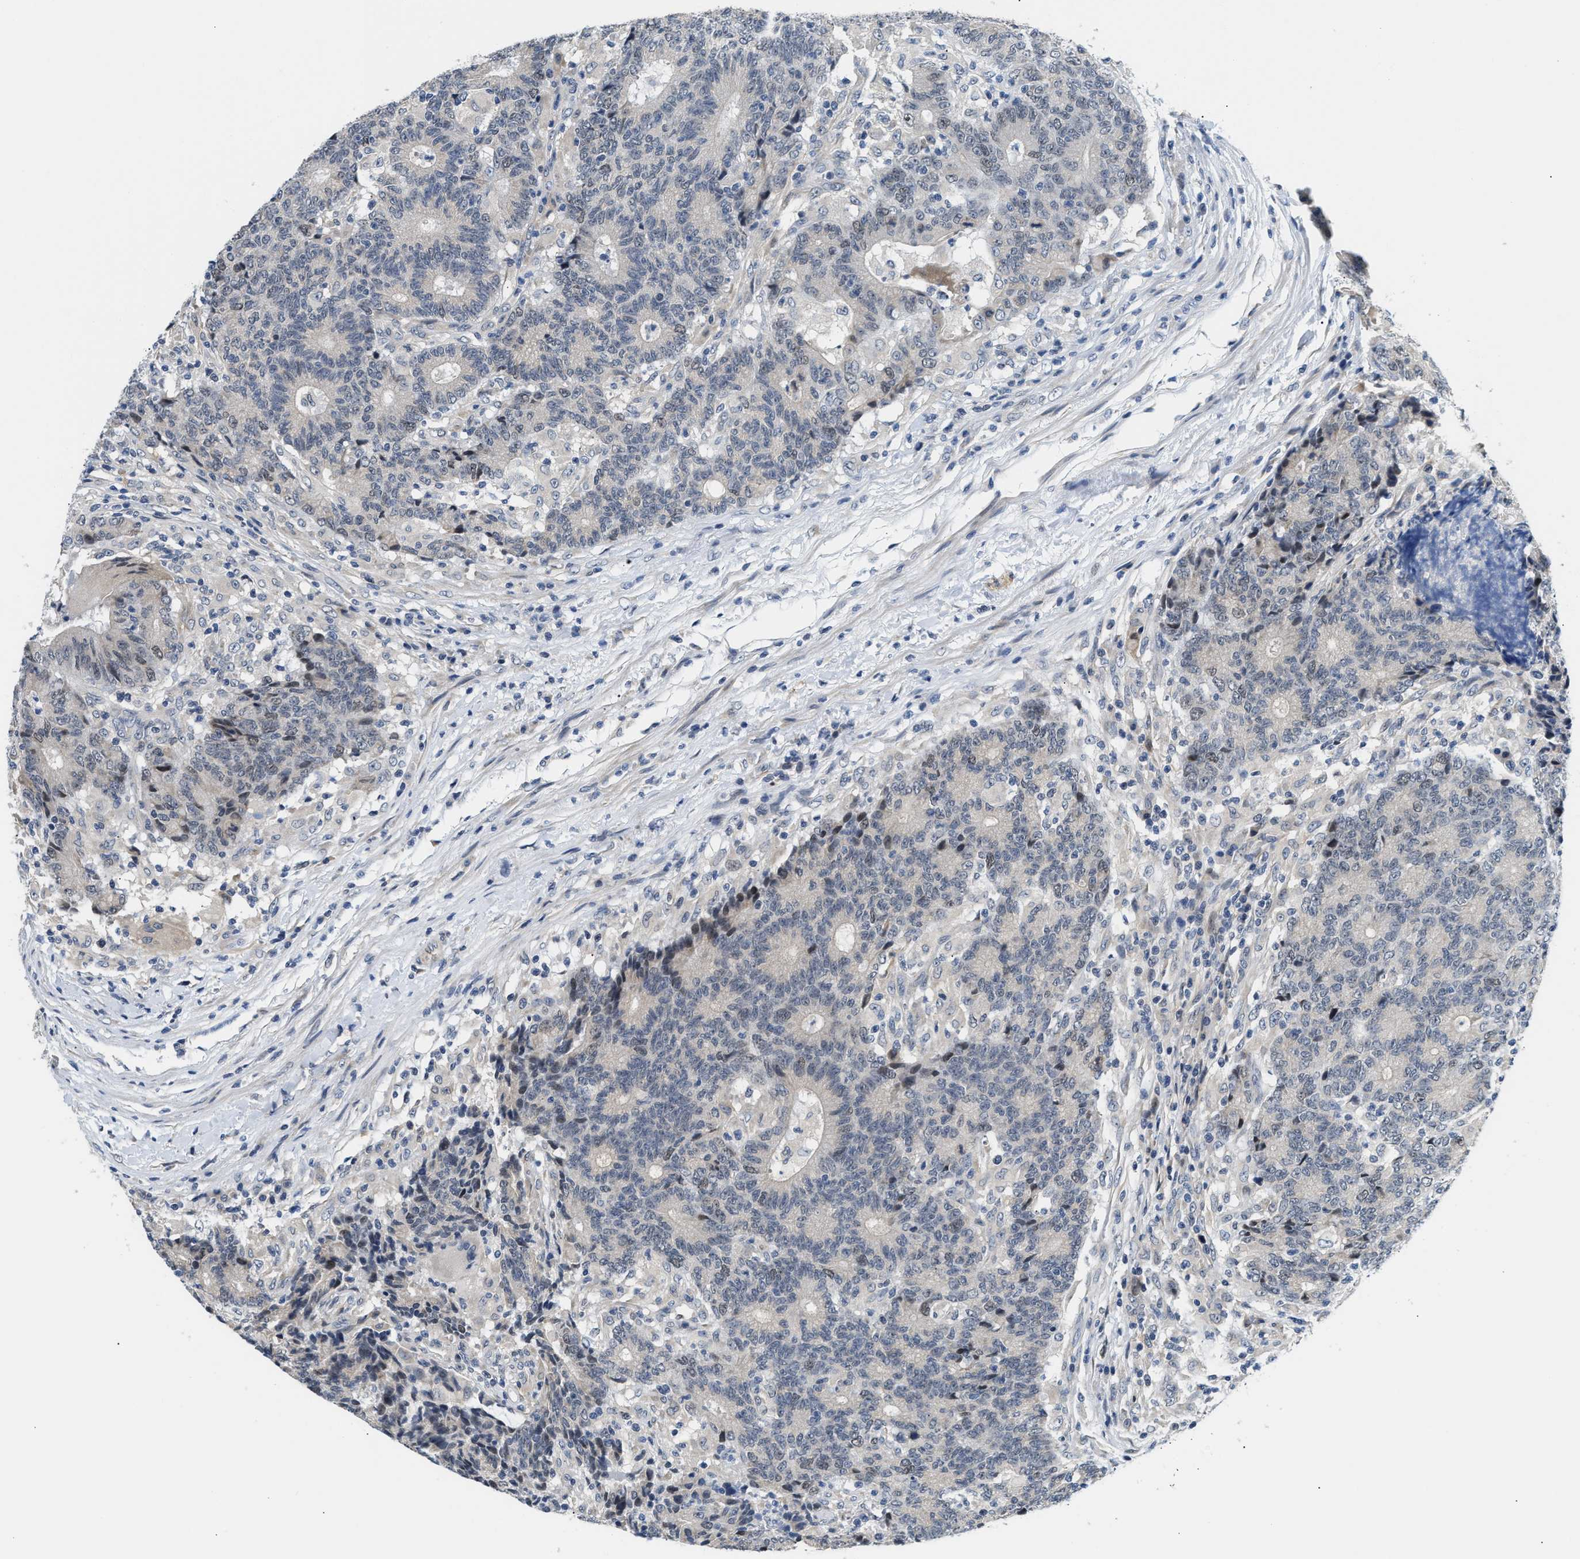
{"staining": {"intensity": "weak", "quantity": "<25%", "location": "nuclear"}, "tissue": "colorectal cancer", "cell_type": "Tumor cells", "image_type": "cancer", "snomed": [{"axis": "morphology", "description": "Normal tissue, NOS"}, {"axis": "morphology", "description": "Adenocarcinoma, NOS"}, {"axis": "topography", "description": "Colon"}], "caption": "Colorectal adenocarcinoma was stained to show a protein in brown. There is no significant expression in tumor cells. Nuclei are stained in blue.", "gene": "CLGN", "patient": {"sex": "female", "age": 75}}